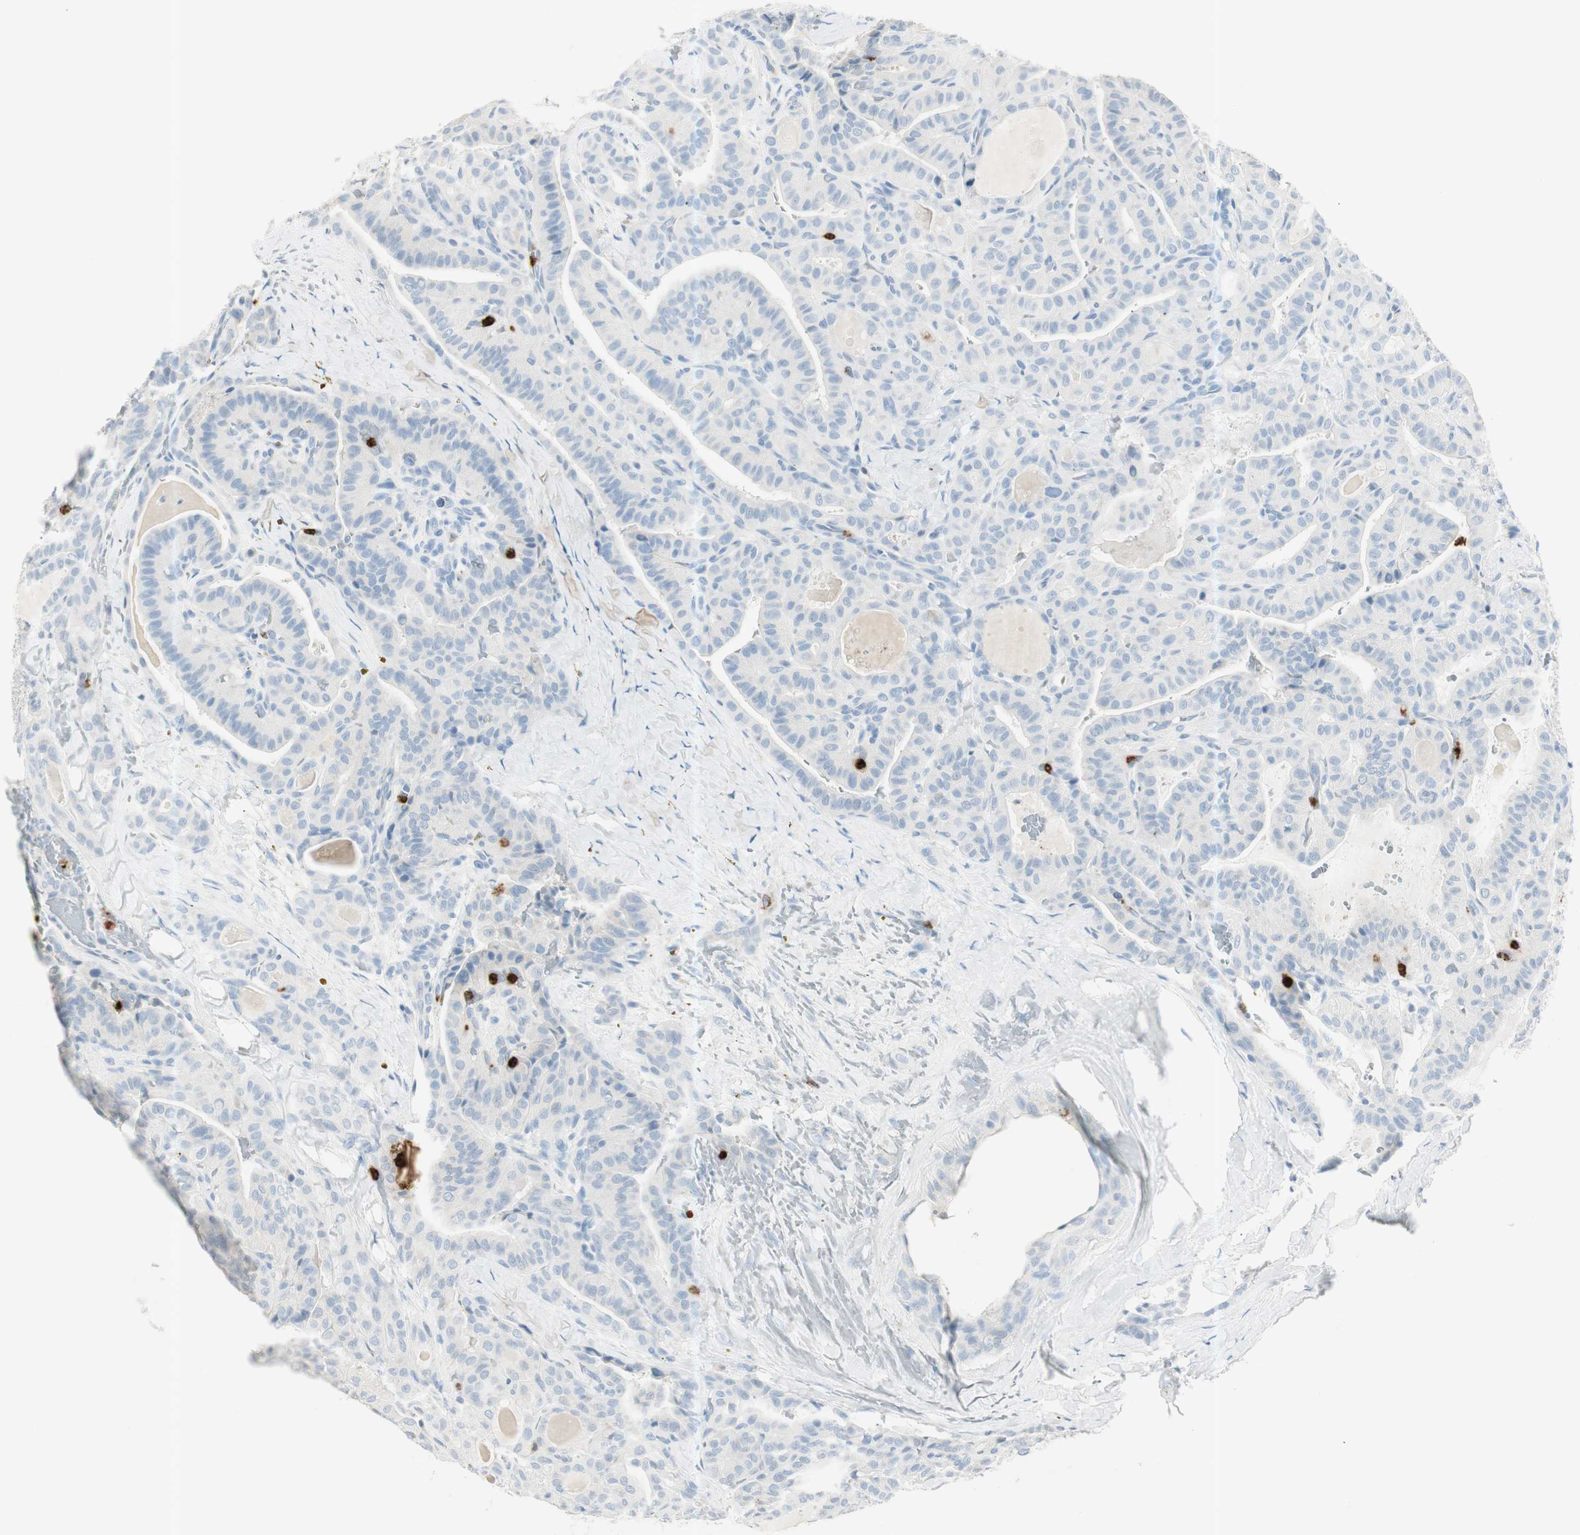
{"staining": {"intensity": "negative", "quantity": "none", "location": "none"}, "tissue": "thyroid cancer", "cell_type": "Tumor cells", "image_type": "cancer", "snomed": [{"axis": "morphology", "description": "Papillary adenocarcinoma, NOS"}, {"axis": "topography", "description": "Thyroid gland"}], "caption": "This is an immunohistochemistry image of papillary adenocarcinoma (thyroid). There is no expression in tumor cells.", "gene": "PRTN3", "patient": {"sex": "male", "age": 77}}